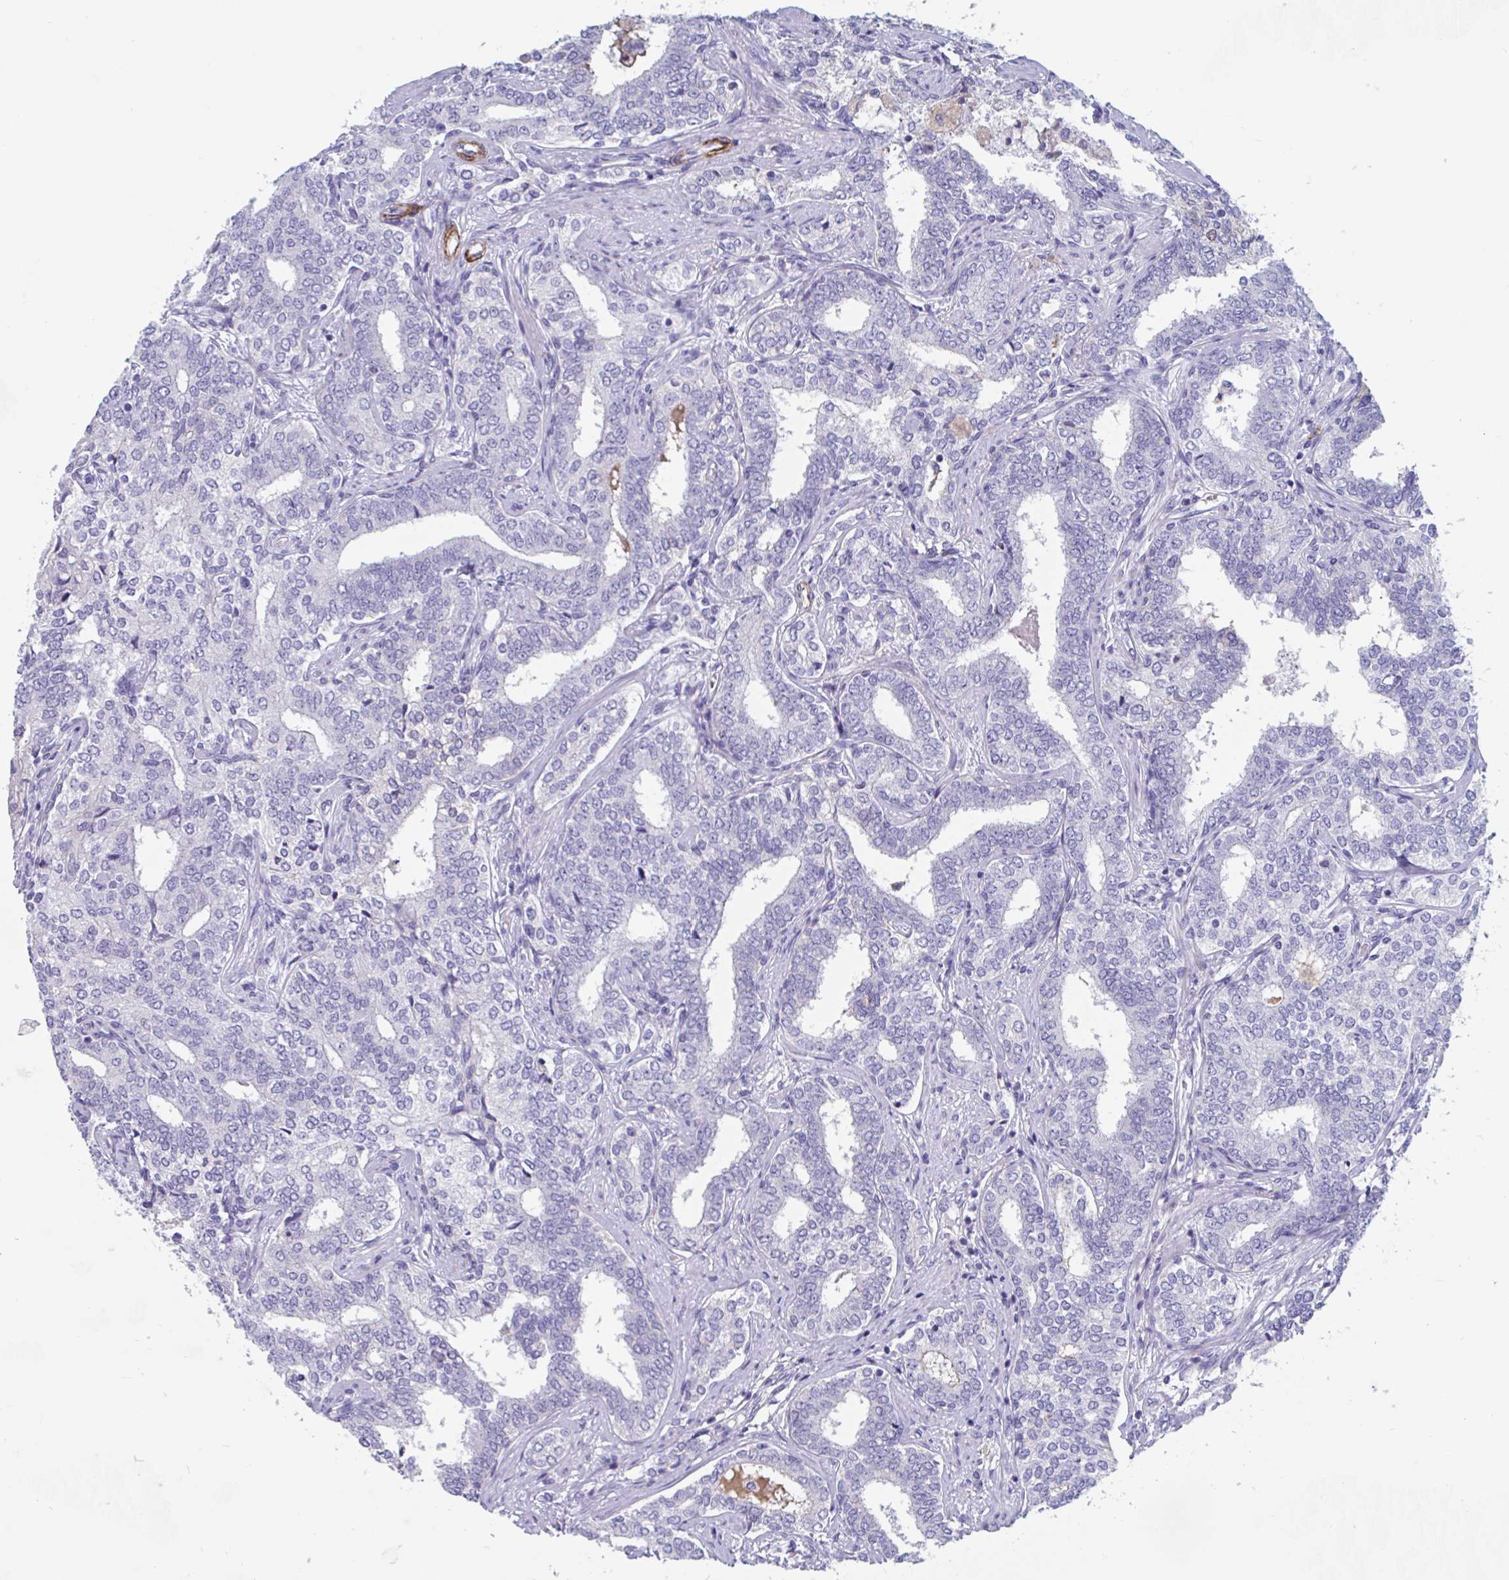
{"staining": {"intensity": "negative", "quantity": "none", "location": "none"}, "tissue": "prostate cancer", "cell_type": "Tumor cells", "image_type": "cancer", "snomed": [{"axis": "morphology", "description": "Adenocarcinoma, High grade"}, {"axis": "topography", "description": "Prostate"}], "caption": "Prostate high-grade adenocarcinoma was stained to show a protein in brown. There is no significant positivity in tumor cells.", "gene": "ZNHIT2", "patient": {"sex": "male", "age": 72}}